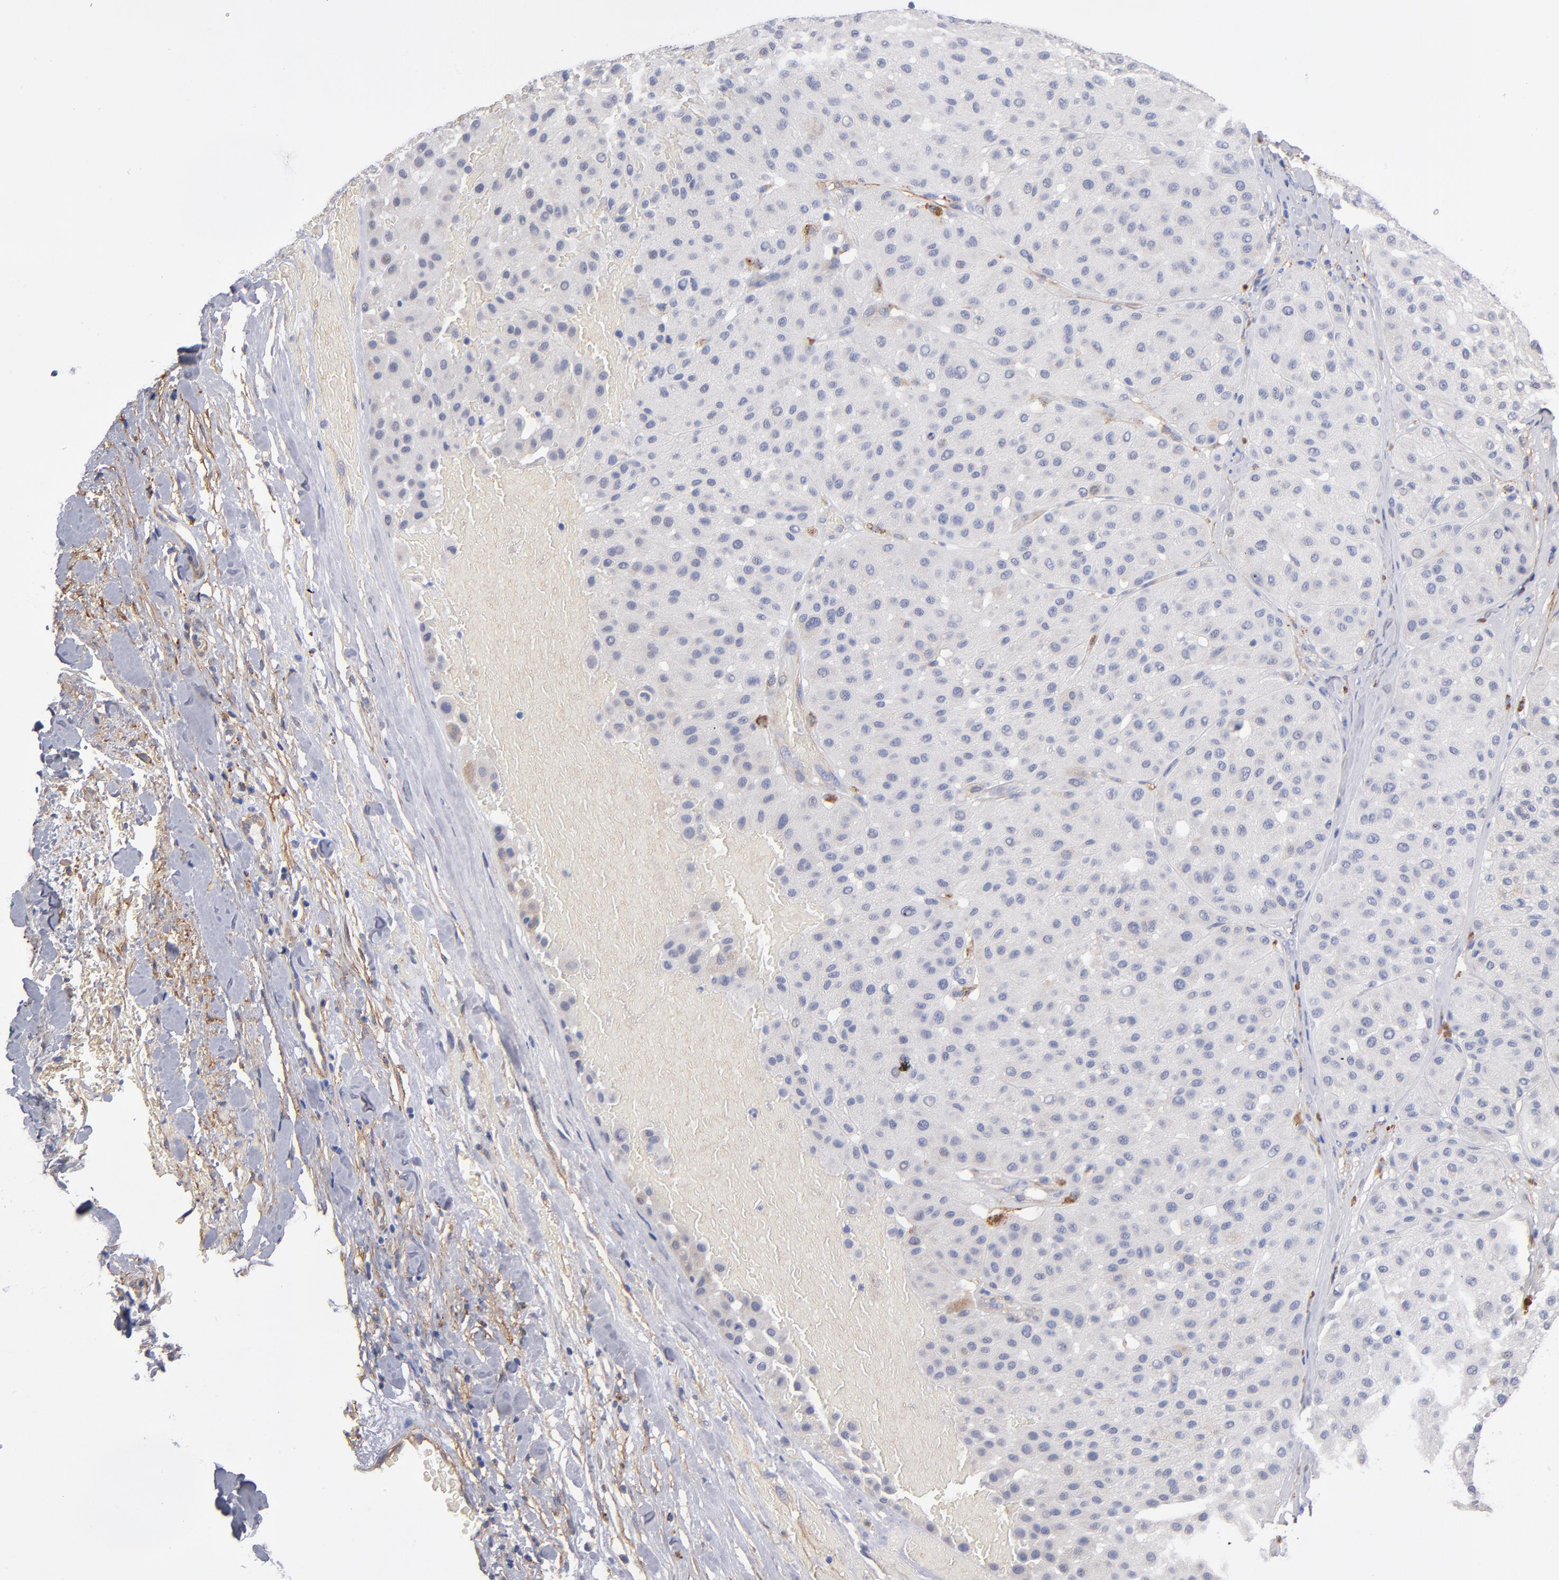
{"staining": {"intensity": "weak", "quantity": "<25%", "location": "cytoplasmic/membranous"}, "tissue": "melanoma", "cell_type": "Tumor cells", "image_type": "cancer", "snomed": [{"axis": "morphology", "description": "Normal tissue, NOS"}, {"axis": "morphology", "description": "Malignant melanoma, Metastatic site"}, {"axis": "topography", "description": "Skin"}], "caption": "IHC of human melanoma shows no positivity in tumor cells.", "gene": "PLSCR4", "patient": {"sex": "male", "age": 41}}